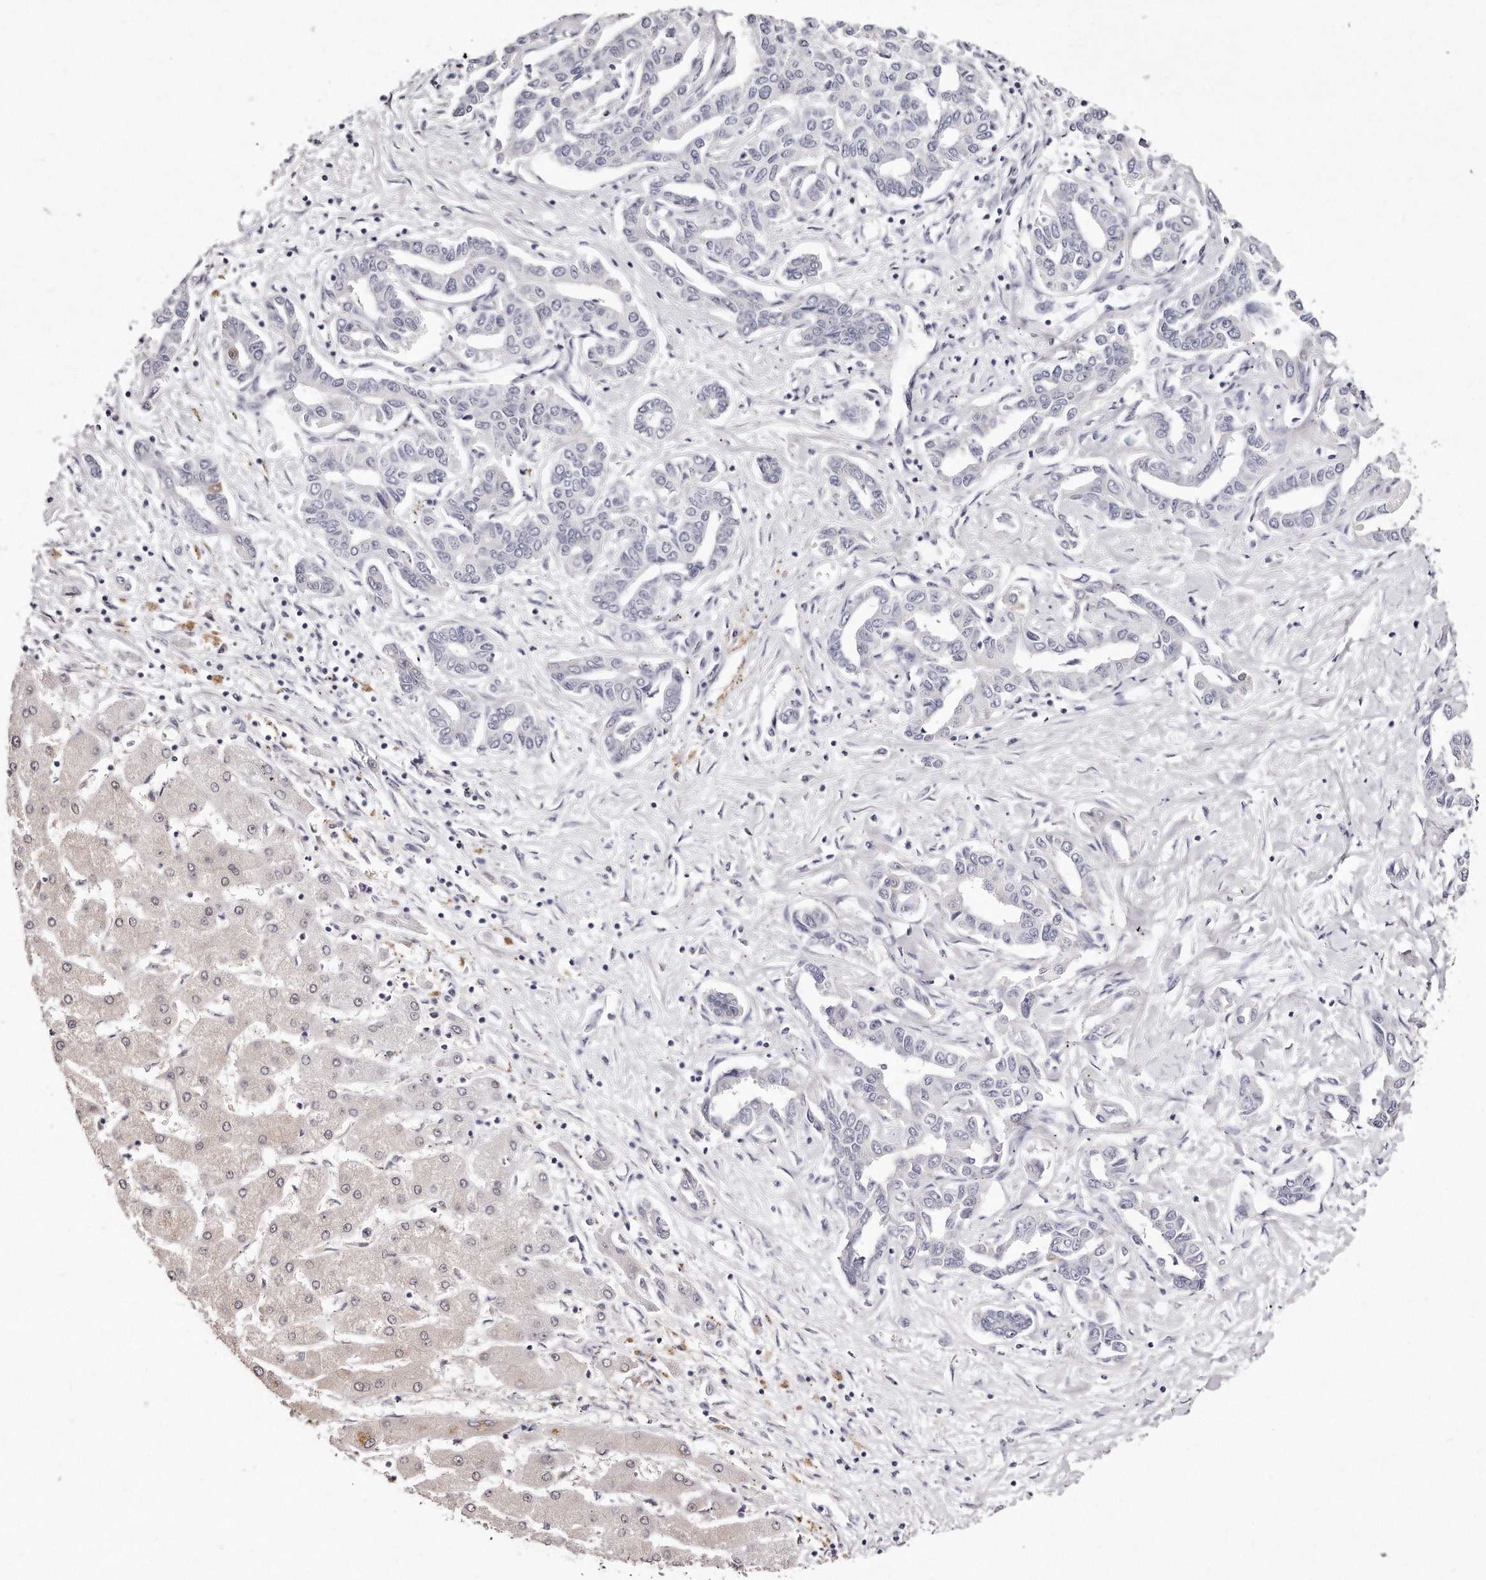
{"staining": {"intensity": "negative", "quantity": "none", "location": "none"}, "tissue": "liver cancer", "cell_type": "Tumor cells", "image_type": "cancer", "snomed": [{"axis": "morphology", "description": "Cholangiocarcinoma"}, {"axis": "topography", "description": "Liver"}], "caption": "Image shows no protein expression in tumor cells of liver cancer tissue. Nuclei are stained in blue.", "gene": "GDA", "patient": {"sex": "male", "age": 59}}